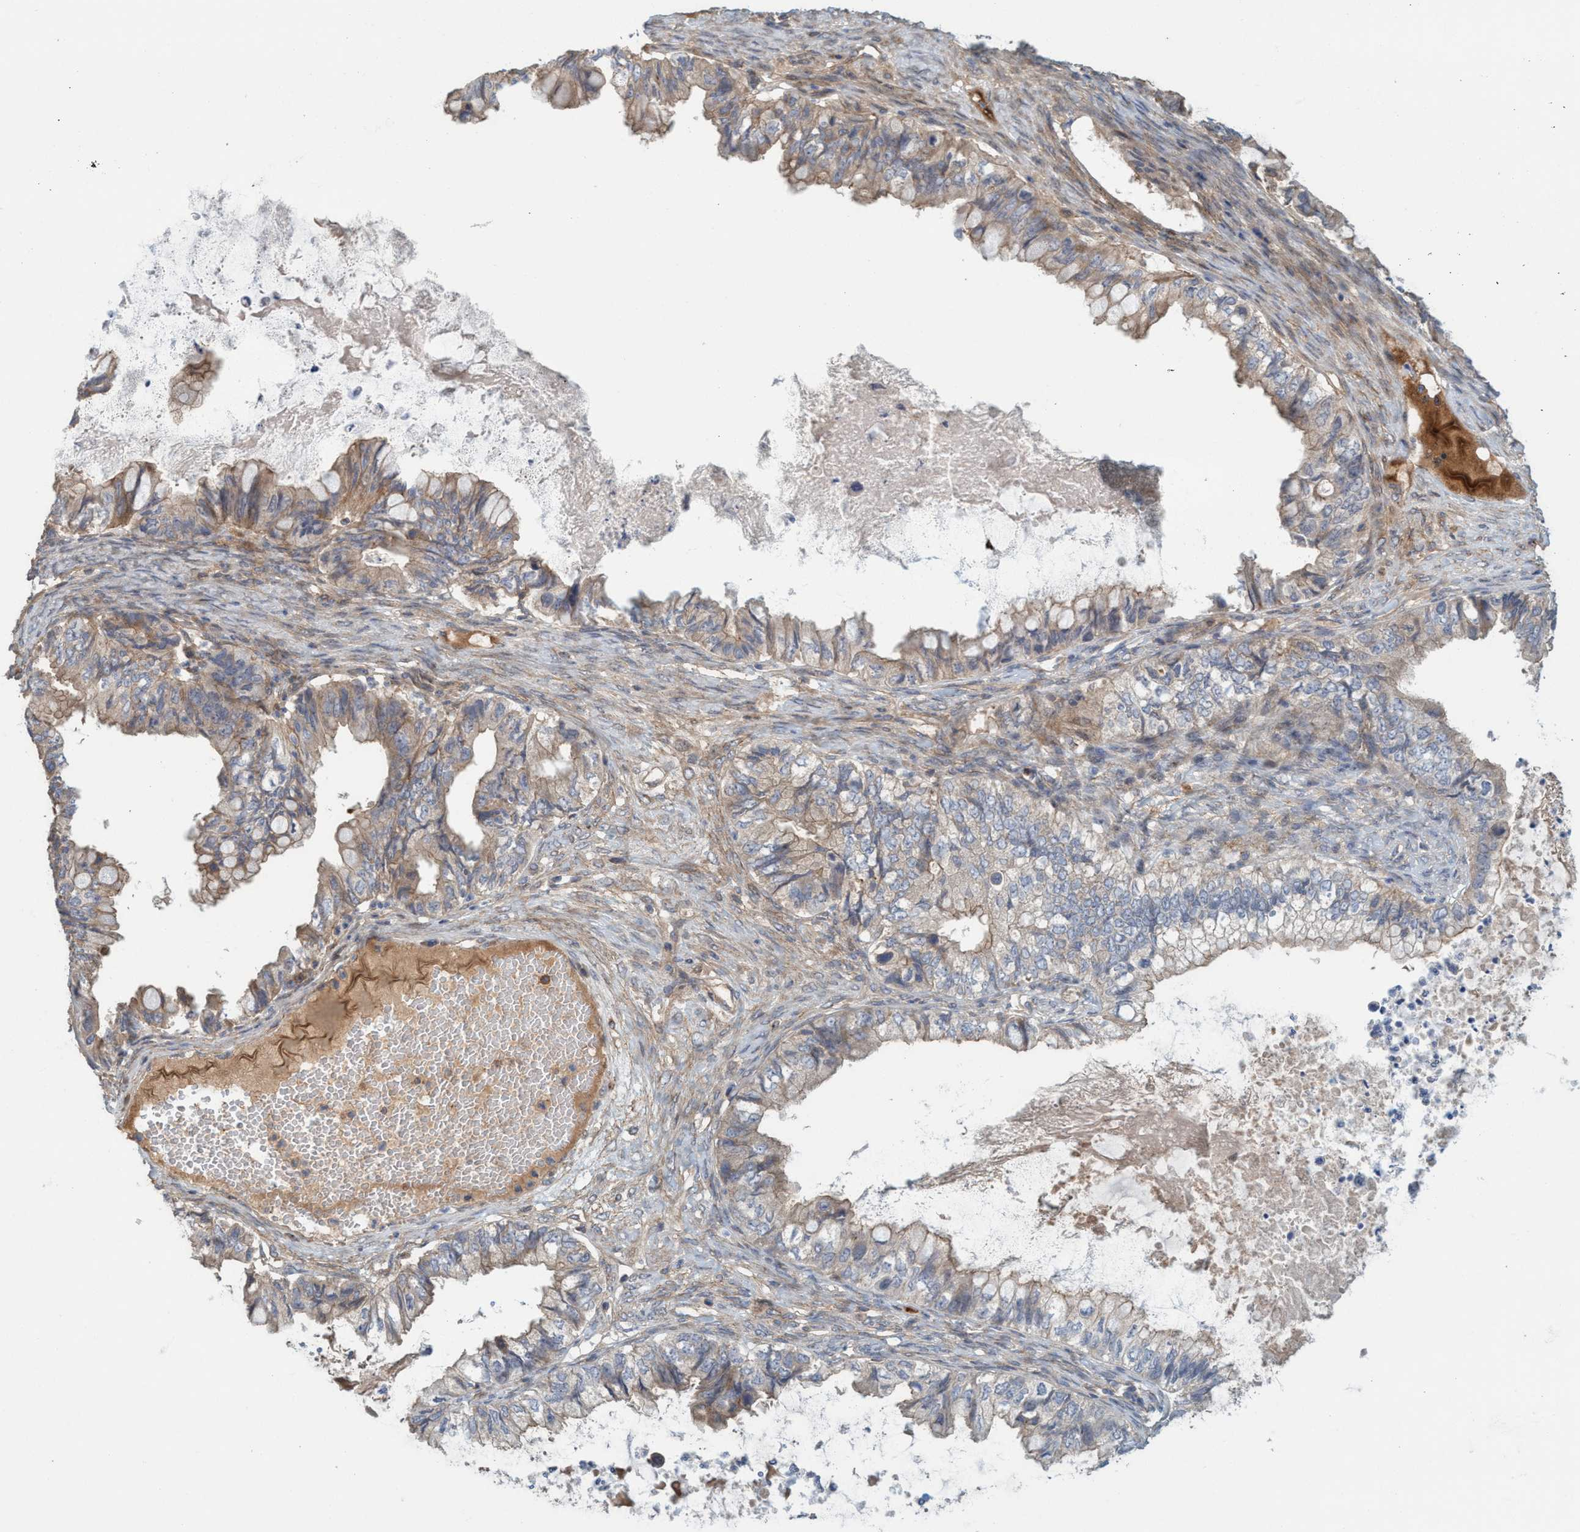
{"staining": {"intensity": "weak", "quantity": "25%-75%", "location": "cytoplasmic/membranous"}, "tissue": "ovarian cancer", "cell_type": "Tumor cells", "image_type": "cancer", "snomed": [{"axis": "morphology", "description": "Cystadenocarcinoma, mucinous, NOS"}, {"axis": "topography", "description": "Ovary"}], "caption": "The image reveals staining of ovarian cancer, revealing weak cytoplasmic/membranous protein staining (brown color) within tumor cells. (Brightfield microscopy of DAB IHC at high magnification).", "gene": "SPECC1", "patient": {"sex": "female", "age": 80}}